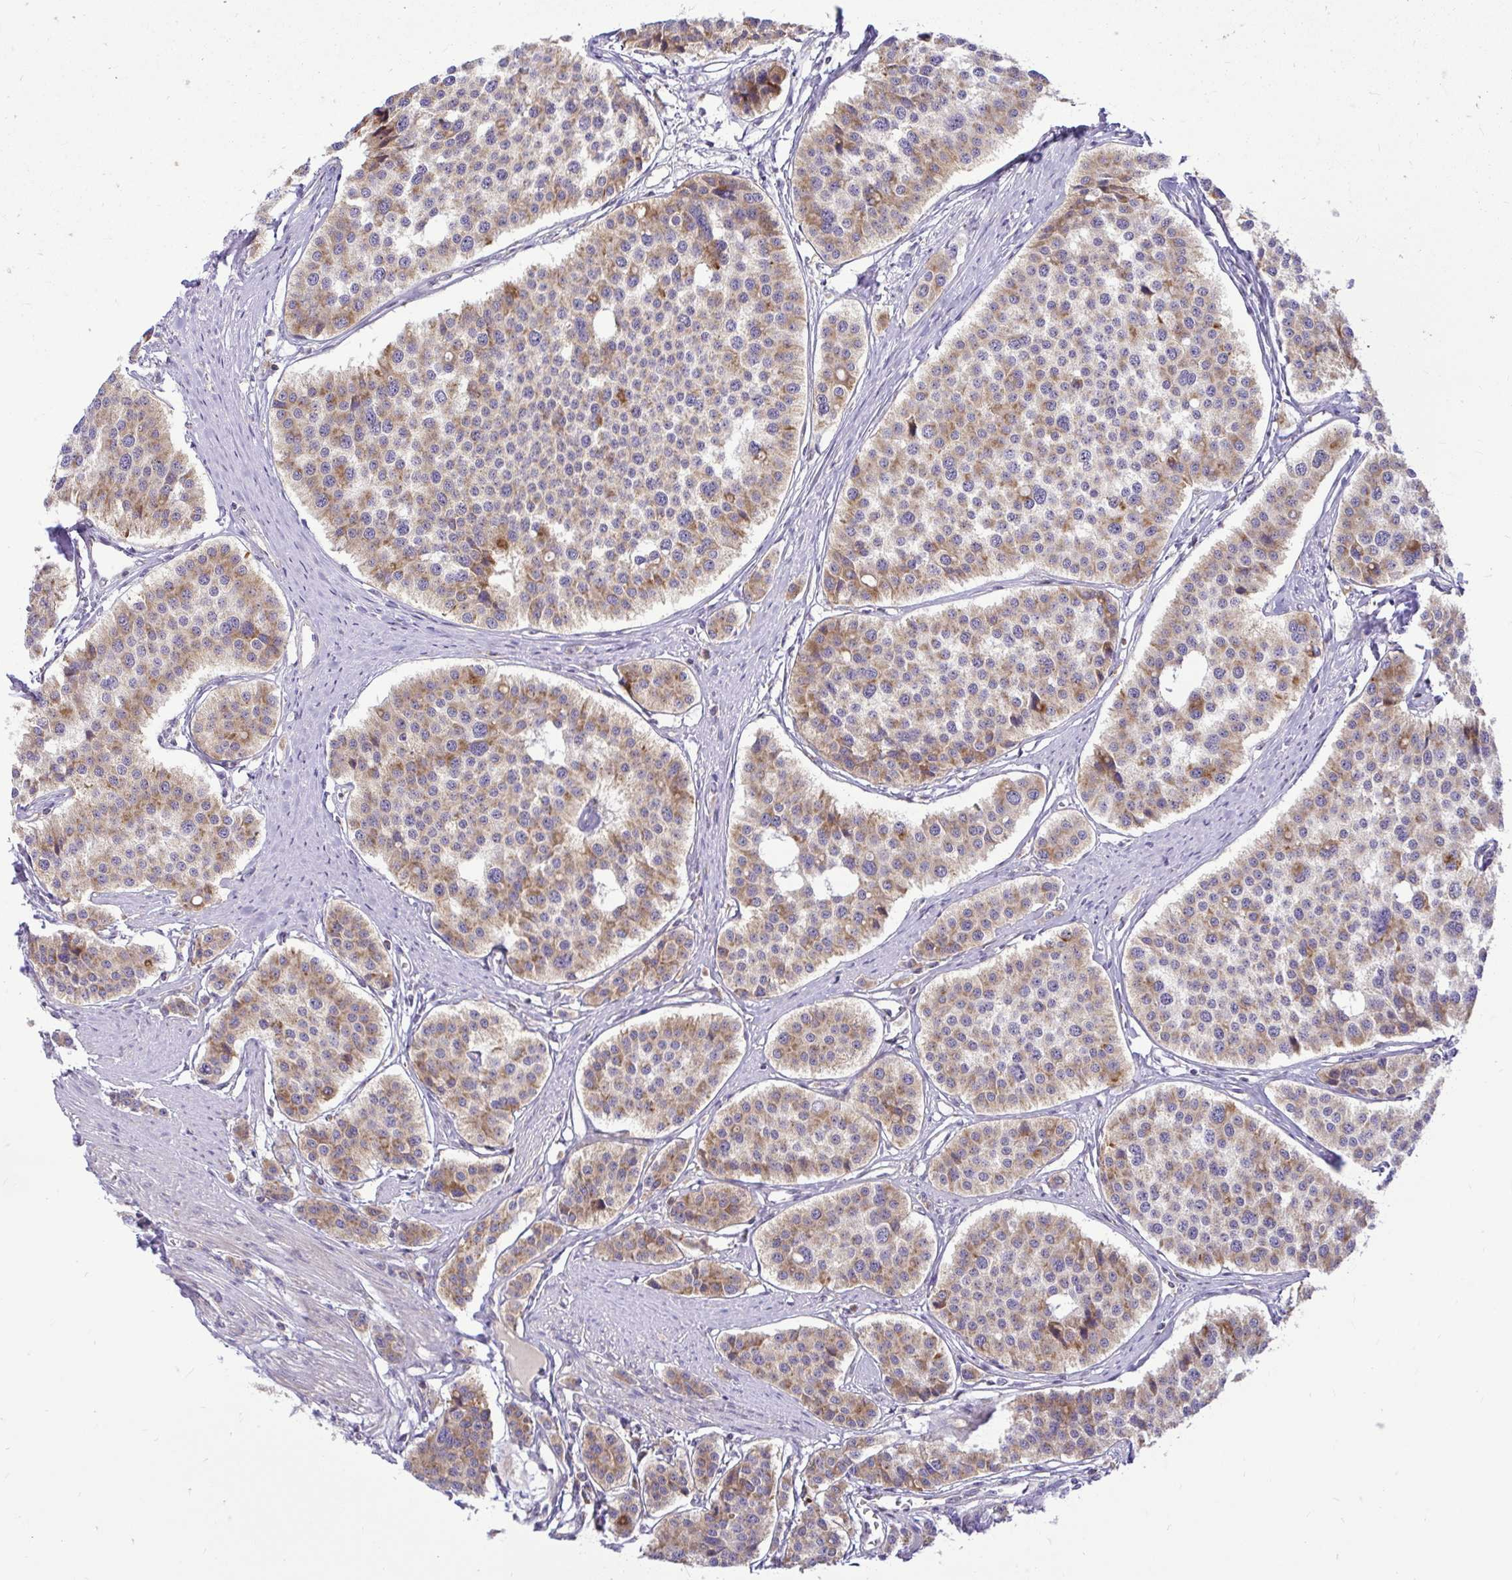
{"staining": {"intensity": "moderate", "quantity": ">75%", "location": "cytoplasmic/membranous"}, "tissue": "carcinoid", "cell_type": "Tumor cells", "image_type": "cancer", "snomed": [{"axis": "morphology", "description": "Carcinoid, malignant, NOS"}, {"axis": "topography", "description": "Small intestine"}], "caption": "An immunohistochemistry (IHC) histopathology image of tumor tissue is shown. Protein staining in brown labels moderate cytoplasmic/membranous positivity in carcinoid within tumor cells.", "gene": "VTI1B", "patient": {"sex": "male", "age": 60}}